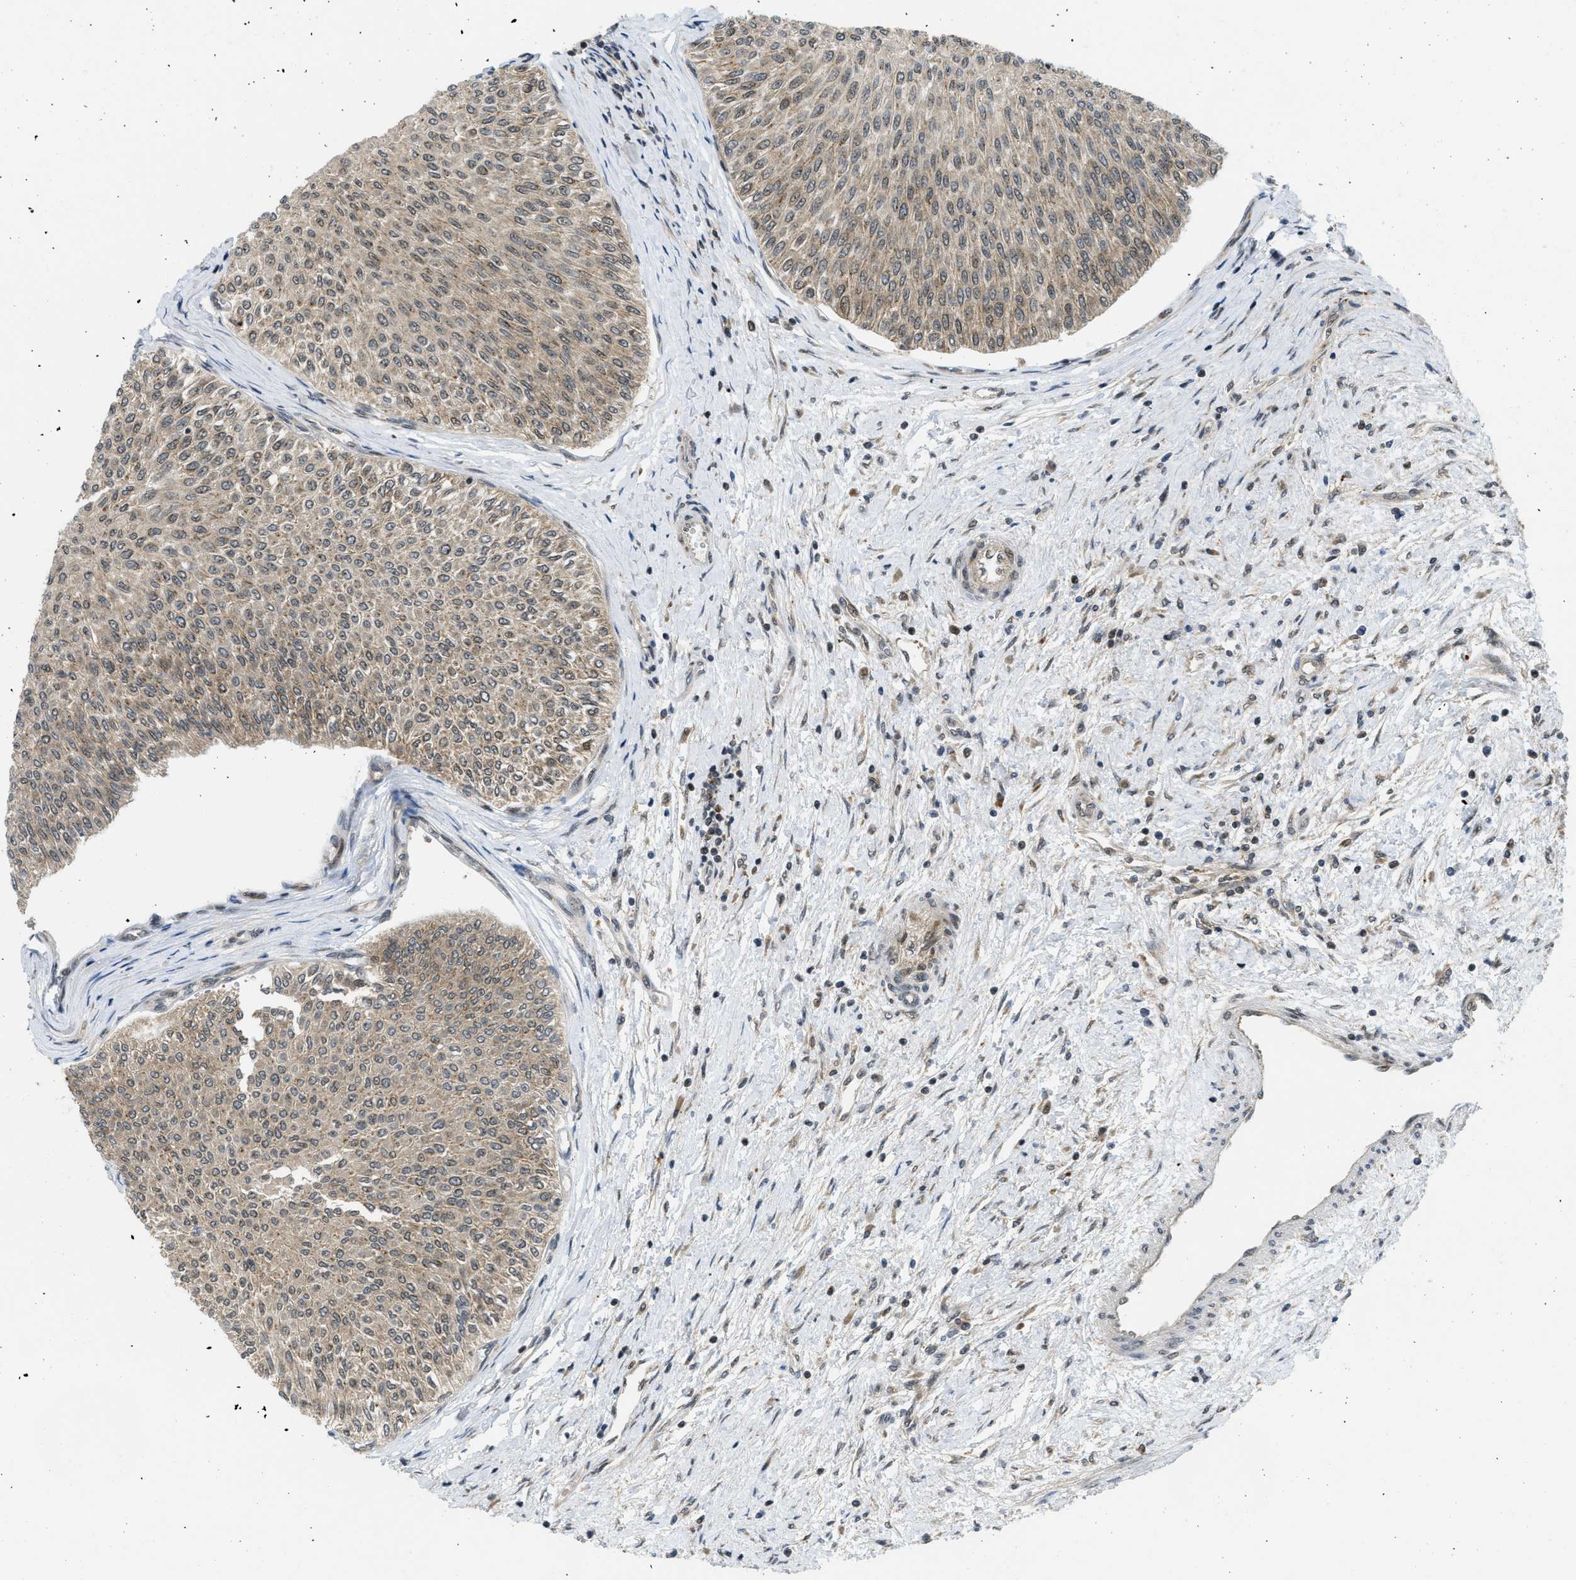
{"staining": {"intensity": "moderate", "quantity": ">75%", "location": "cytoplasmic/membranous,nuclear"}, "tissue": "urothelial cancer", "cell_type": "Tumor cells", "image_type": "cancer", "snomed": [{"axis": "morphology", "description": "Urothelial carcinoma, Low grade"}, {"axis": "topography", "description": "Urinary bladder"}], "caption": "A medium amount of moderate cytoplasmic/membranous and nuclear expression is present in approximately >75% of tumor cells in urothelial cancer tissue. Using DAB (3,3'-diaminobenzidine) (brown) and hematoxylin (blue) stains, captured at high magnification using brightfield microscopy.", "gene": "TACC1", "patient": {"sex": "male", "age": 78}}